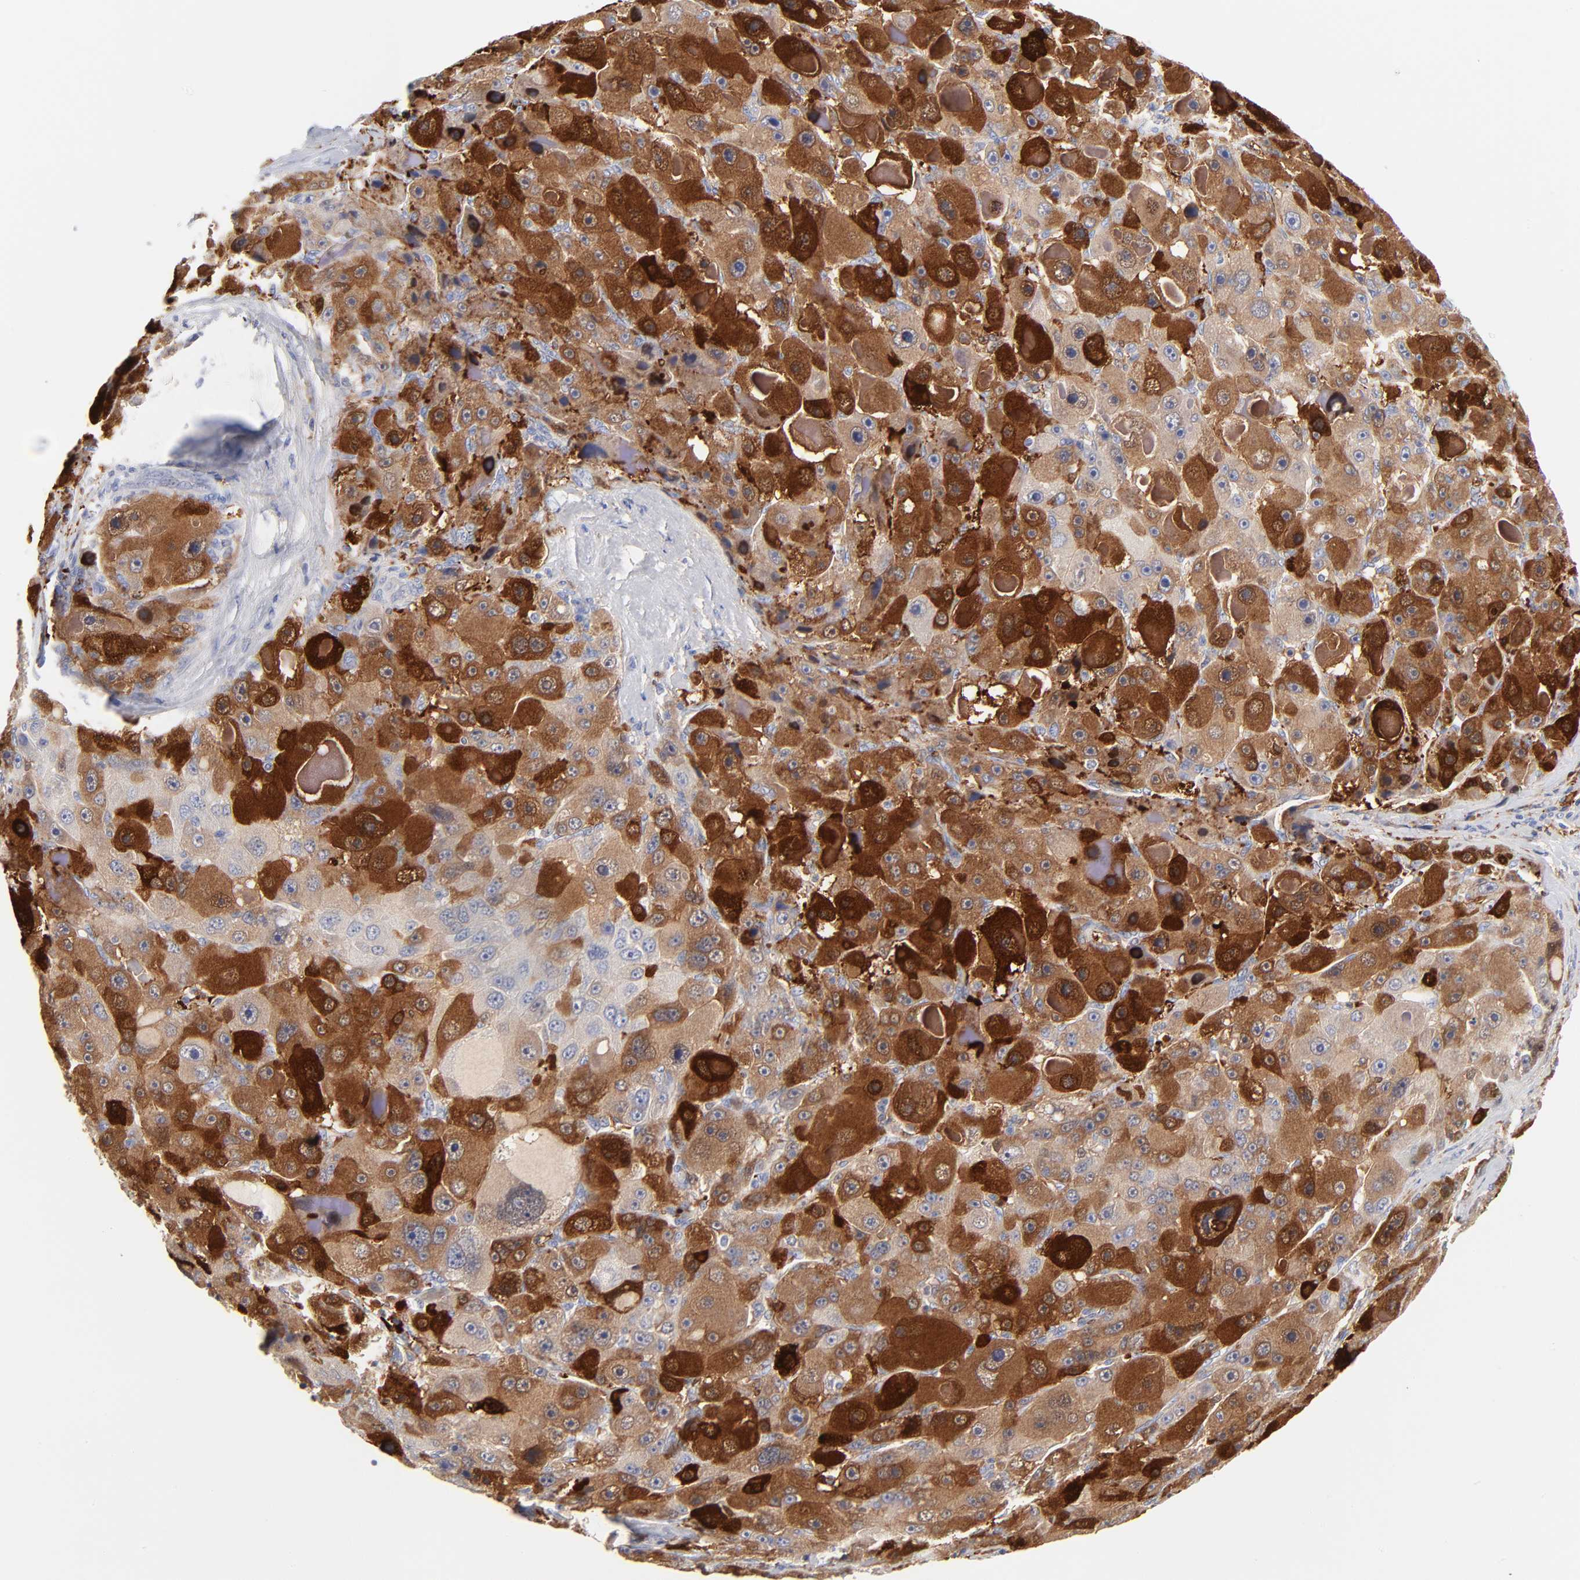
{"staining": {"intensity": "strong", "quantity": "25%-75%", "location": "cytoplasmic/membranous"}, "tissue": "liver cancer", "cell_type": "Tumor cells", "image_type": "cancer", "snomed": [{"axis": "morphology", "description": "Carcinoma, Hepatocellular, NOS"}, {"axis": "topography", "description": "Liver"}], "caption": "IHC image of human liver cancer (hepatocellular carcinoma) stained for a protein (brown), which reveals high levels of strong cytoplasmic/membranous expression in about 25%-75% of tumor cells.", "gene": "IFIT2", "patient": {"sex": "male", "age": 76}}